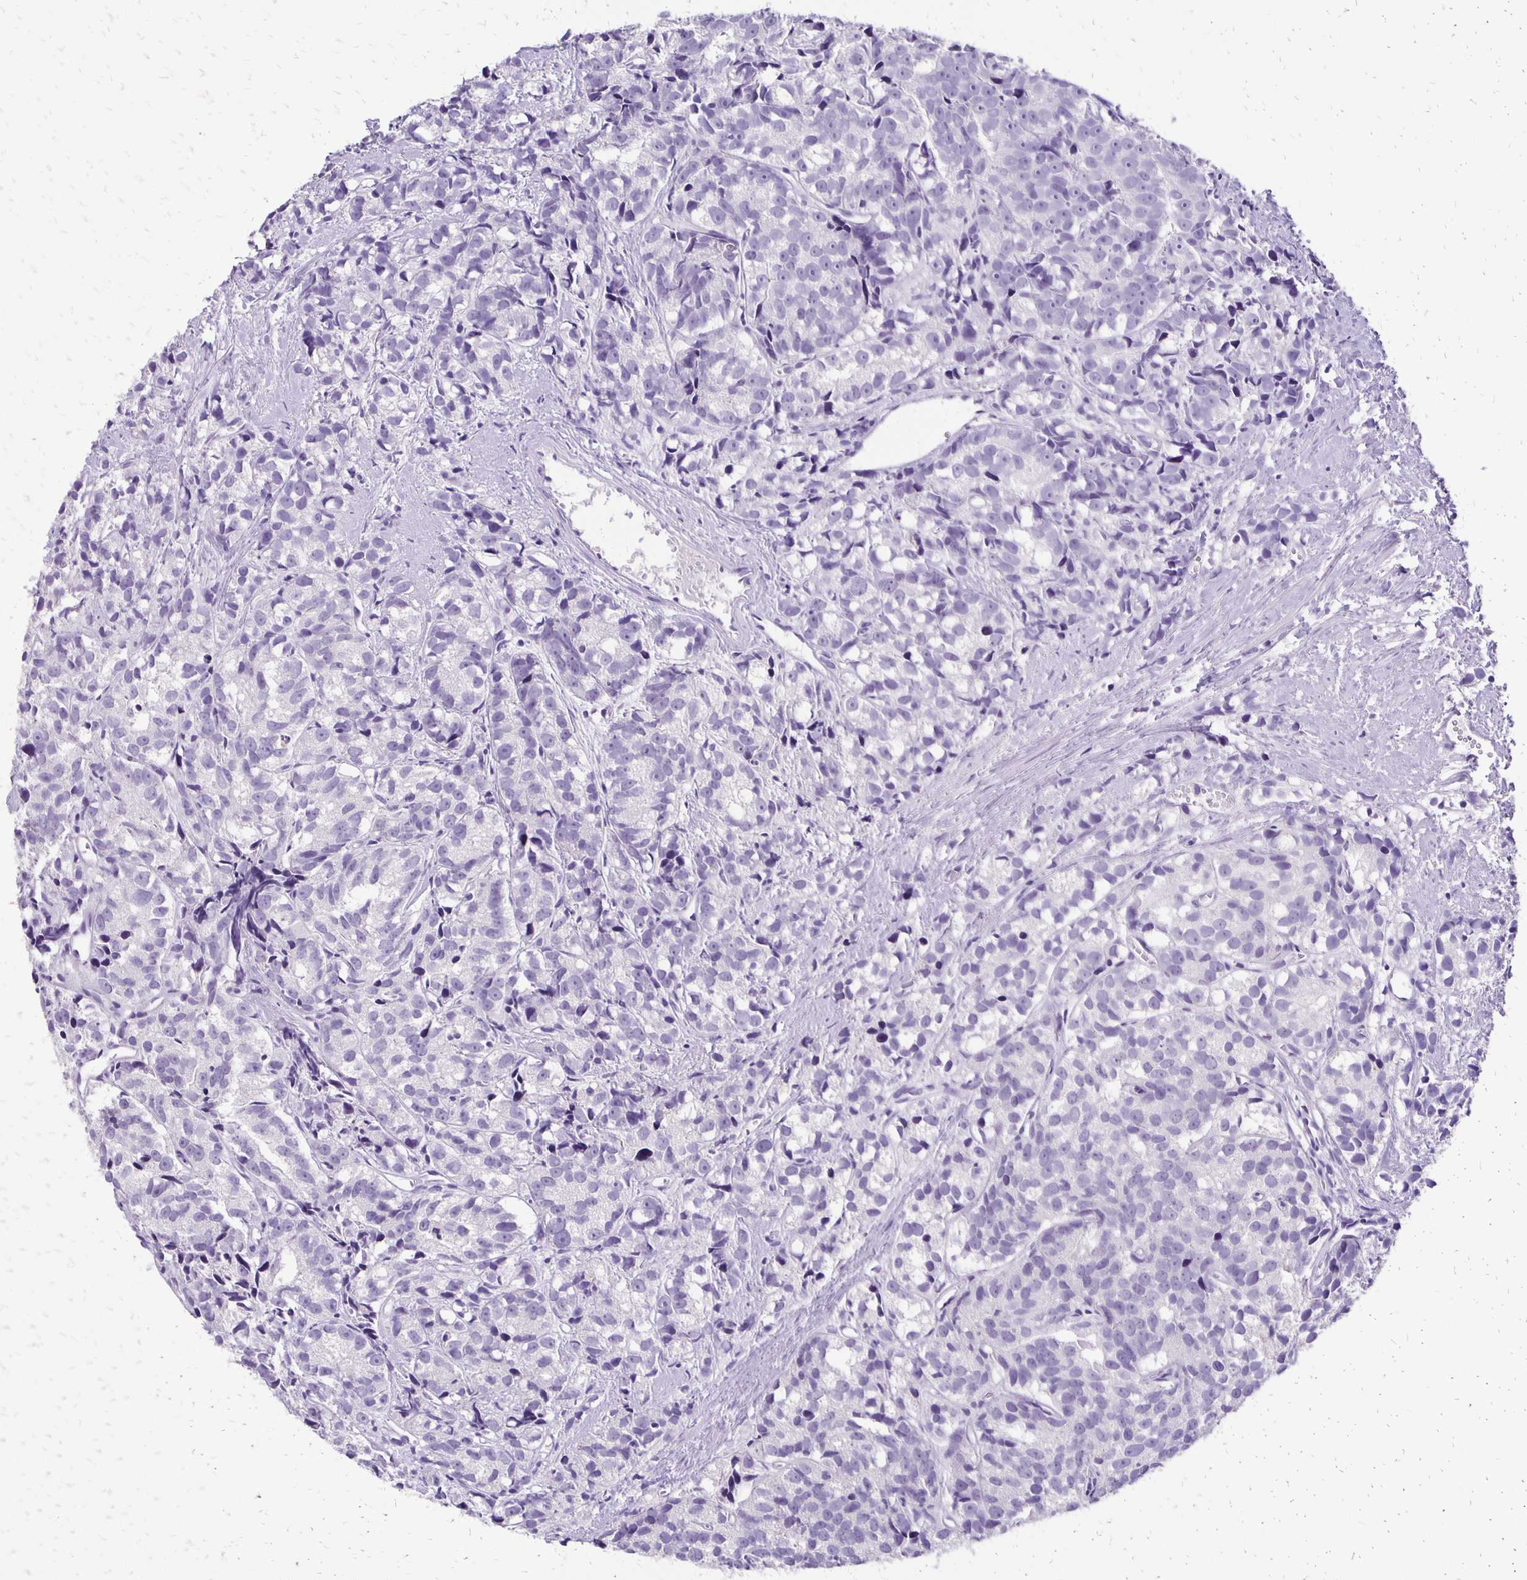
{"staining": {"intensity": "negative", "quantity": "none", "location": "none"}, "tissue": "prostate cancer", "cell_type": "Tumor cells", "image_type": "cancer", "snomed": [{"axis": "morphology", "description": "Adenocarcinoma, High grade"}, {"axis": "topography", "description": "Prostate"}], "caption": "Tumor cells show no significant expression in prostate adenocarcinoma (high-grade).", "gene": "ANKRD45", "patient": {"sex": "male", "age": 77}}